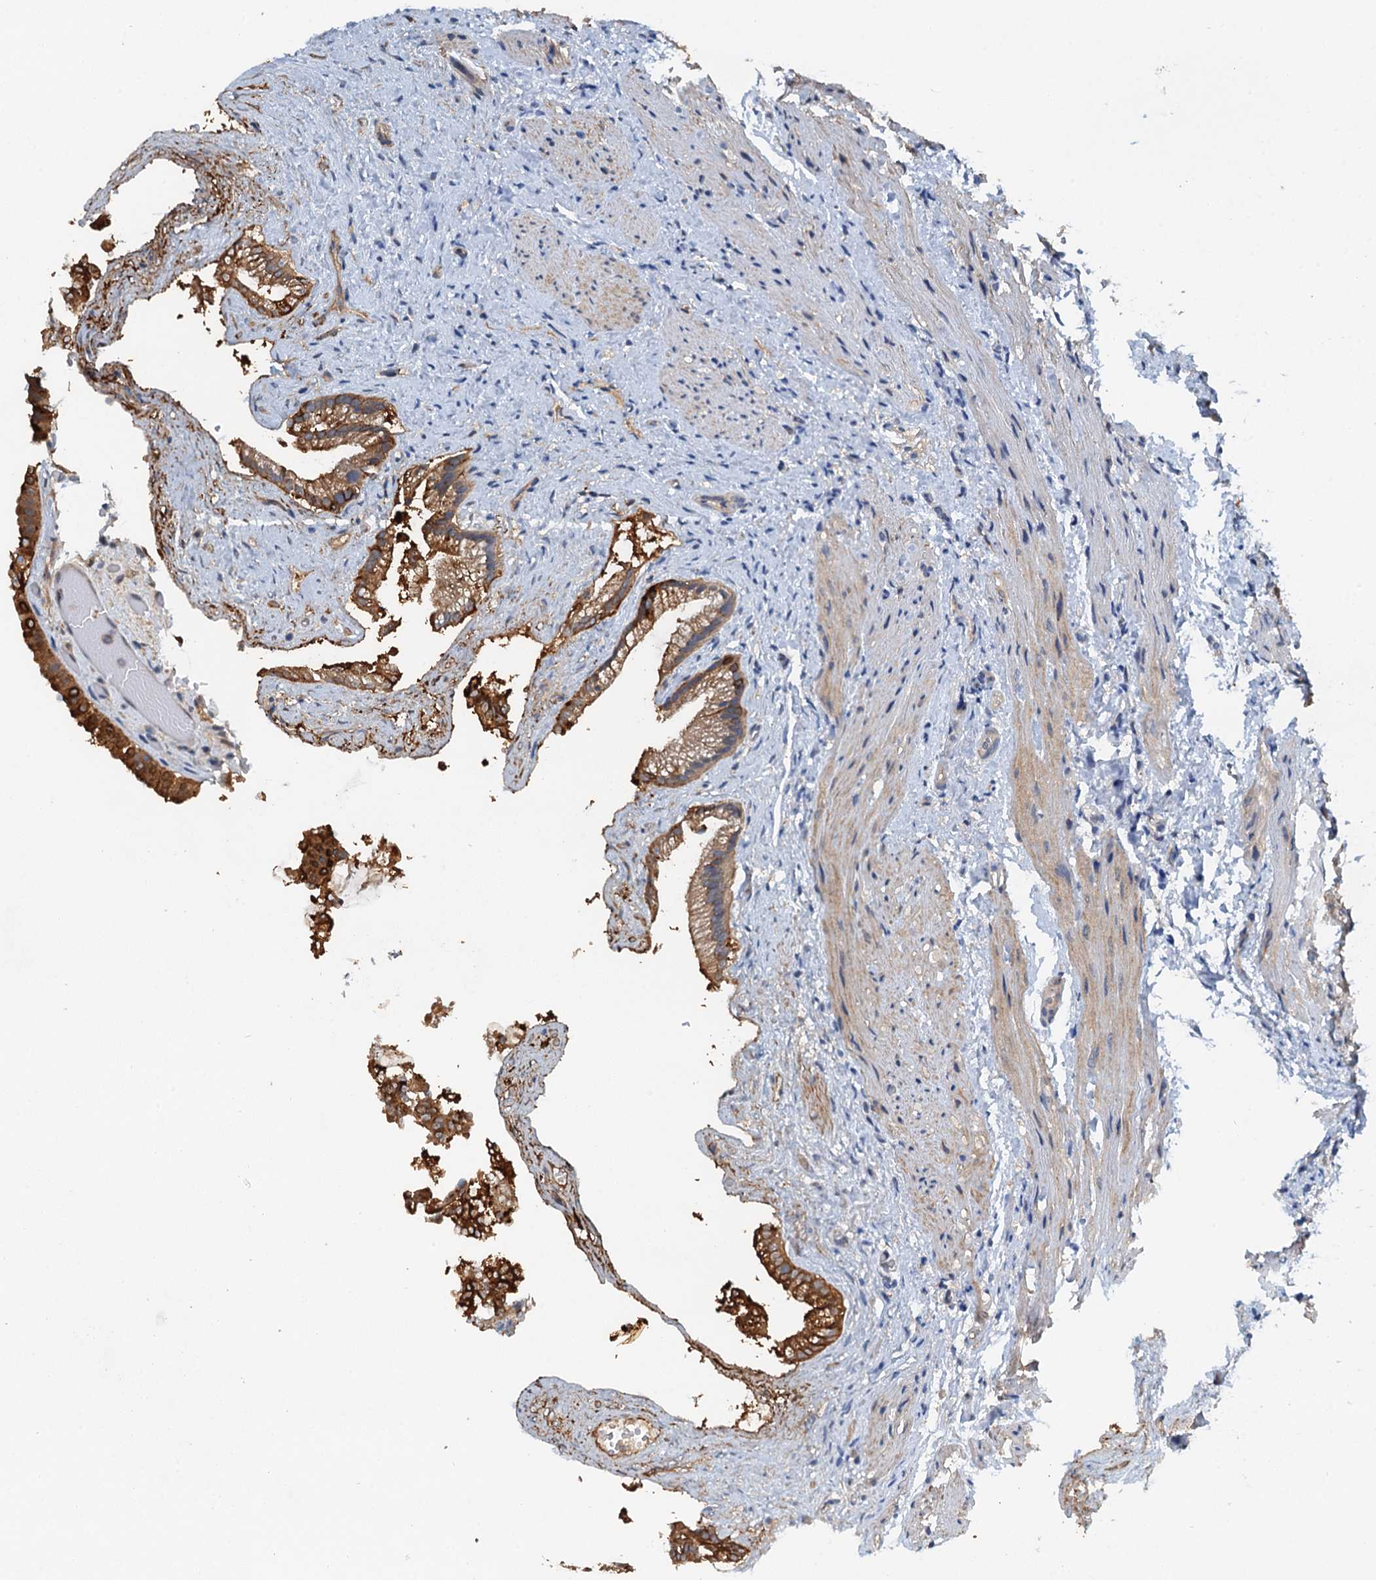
{"staining": {"intensity": "strong", "quantity": ">75%", "location": "cytoplasmic/membranous"}, "tissue": "gallbladder", "cell_type": "Glandular cells", "image_type": "normal", "snomed": [{"axis": "morphology", "description": "Normal tissue, NOS"}, {"axis": "morphology", "description": "Inflammation, NOS"}, {"axis": "topography", "description": "Gallbladder"}], "caption": "This is a histology image of IHC staining of benign gallbladder, which shows strong expression in the cytoplasmic/membranous of glandular cells.", "gene": "ZNF606", "patient": {"sex": "male", "age": 51}}